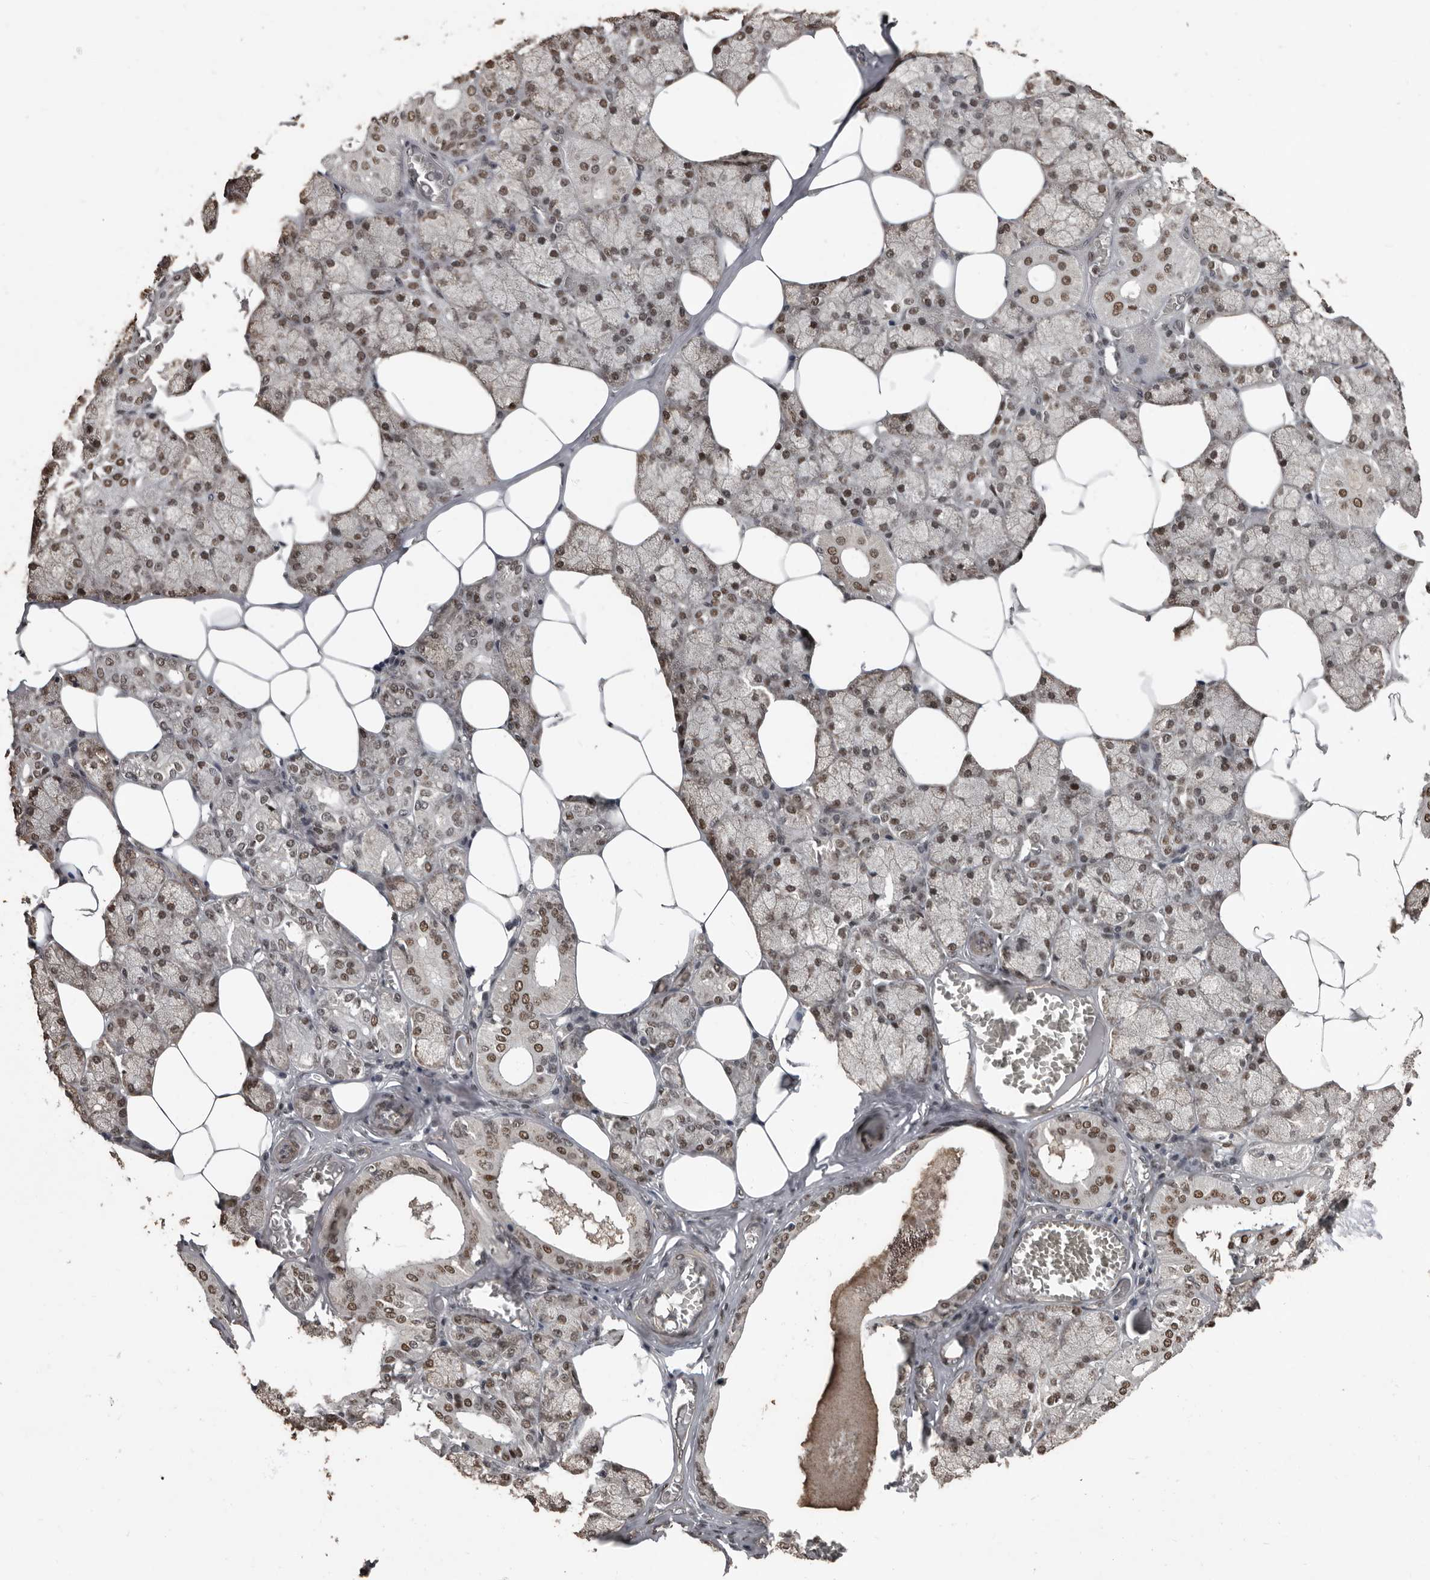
{"staining": {"intensity": "strong", "quantity": ">75%", "location": "nuclear"}, "tissue": "salivary gland", "cell_type": "Glandular cells", "image_type": "normal", "snomed": [{"axis": "morphology", "description": "Normal tissue, NOS"}, {"axis": "topography", "description": "Salivary gland"}], "caption": "An IHC histopathology image of benign tissue is shown. Protein staining in brown shows strong nuclear positivity in salivary gland within glandular cells.", "gene": "CHD1L", "patient": {"sex": "male", "age": 62}}